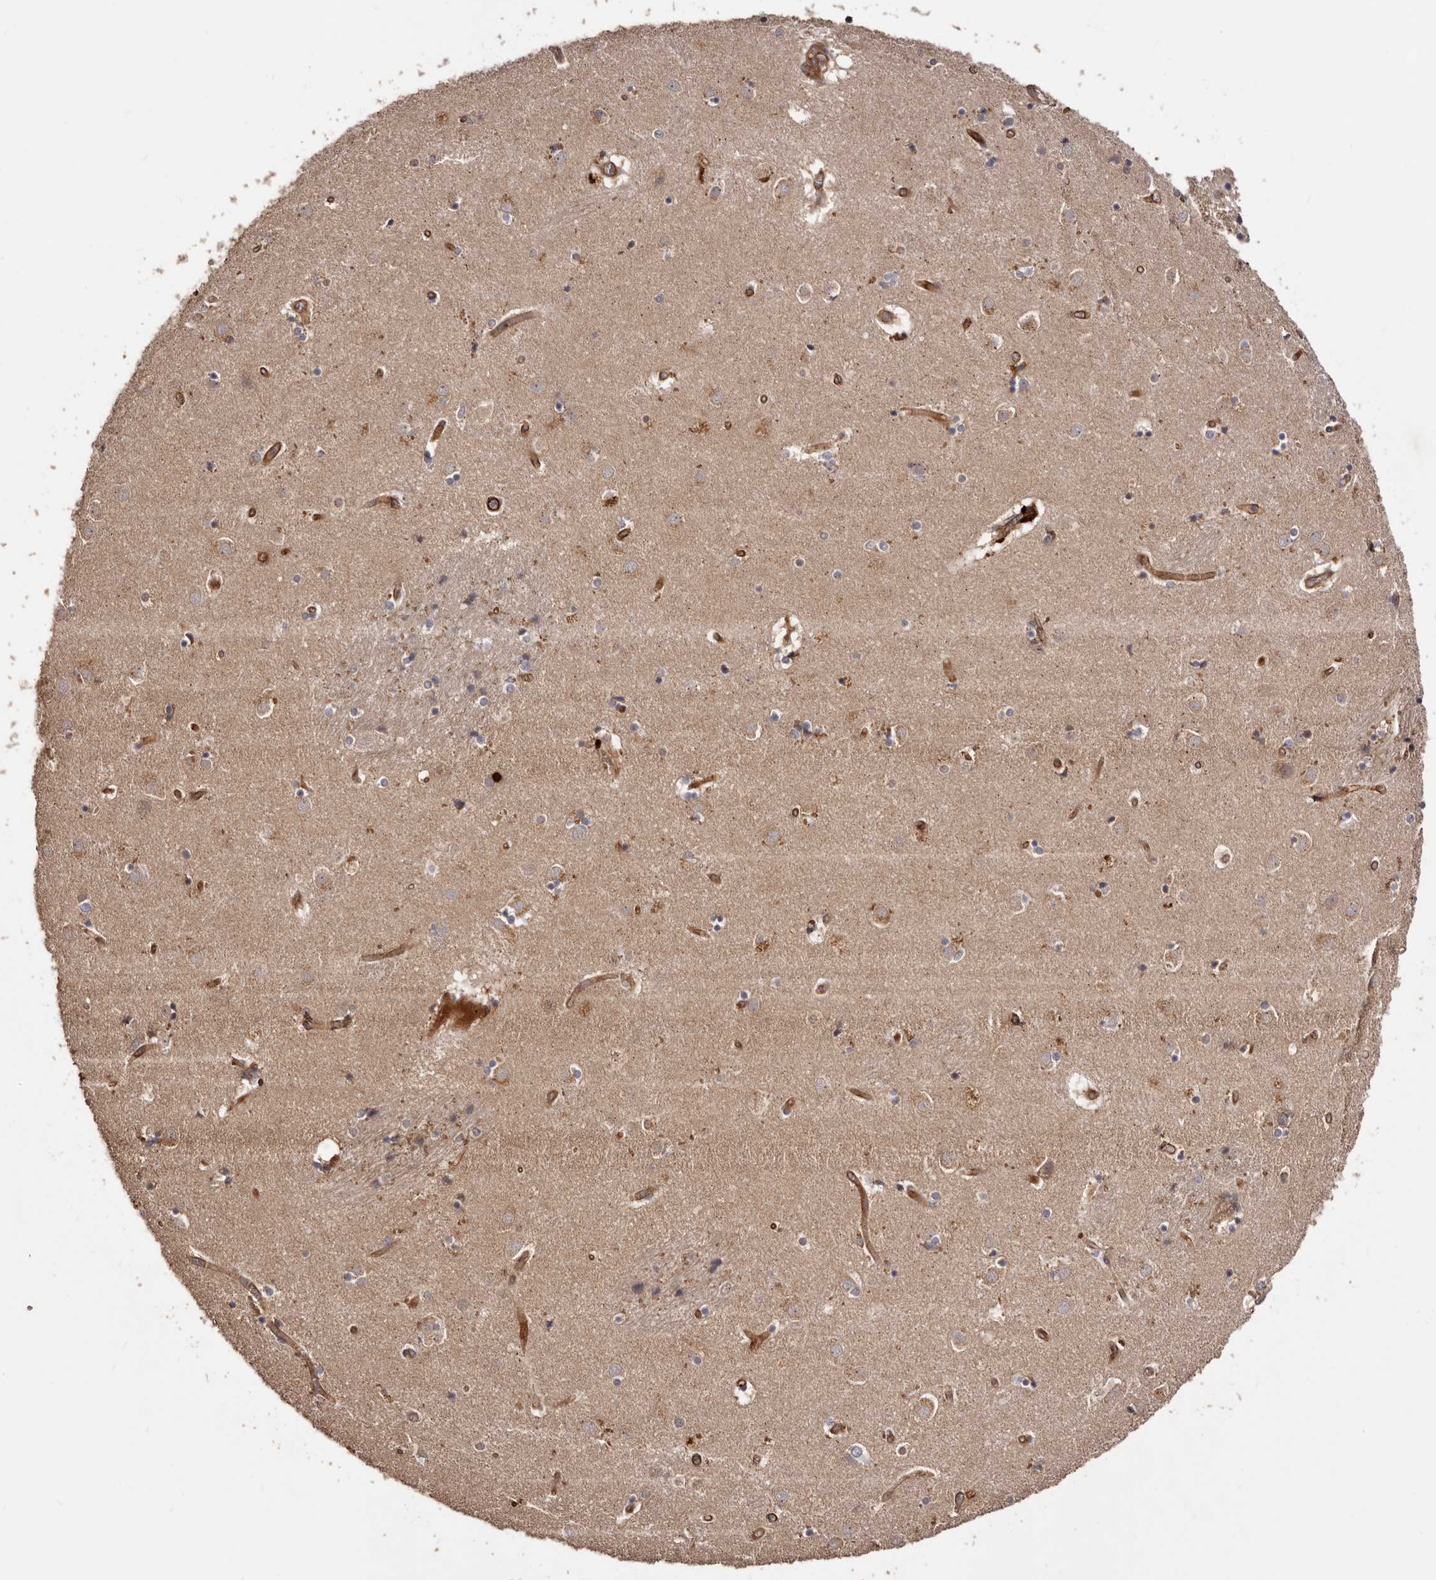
{"staining": {"intensity": "negative", "quantity": "none", "location": "none"}, "tissue": "caudate", "cell_type": "Glial cells", "image_type": "normal", "snomed": [{"axis": "morphology", "description": "Normal tissue, NOS"}, {"axis": "topography", "description": "Lateral ventricle wall"}], "caption": "A photomicrograph of caudate stained for a protein shows no brown staining in glial cells. Brightfield microscopy of IHC stained with DAB (3,3'-diaminobenzidine) (brown) and hematoxylin (blue), captured at high magnification.", "gene": "GTPBP1", "patient": {"sex": "male", "age": 70}}